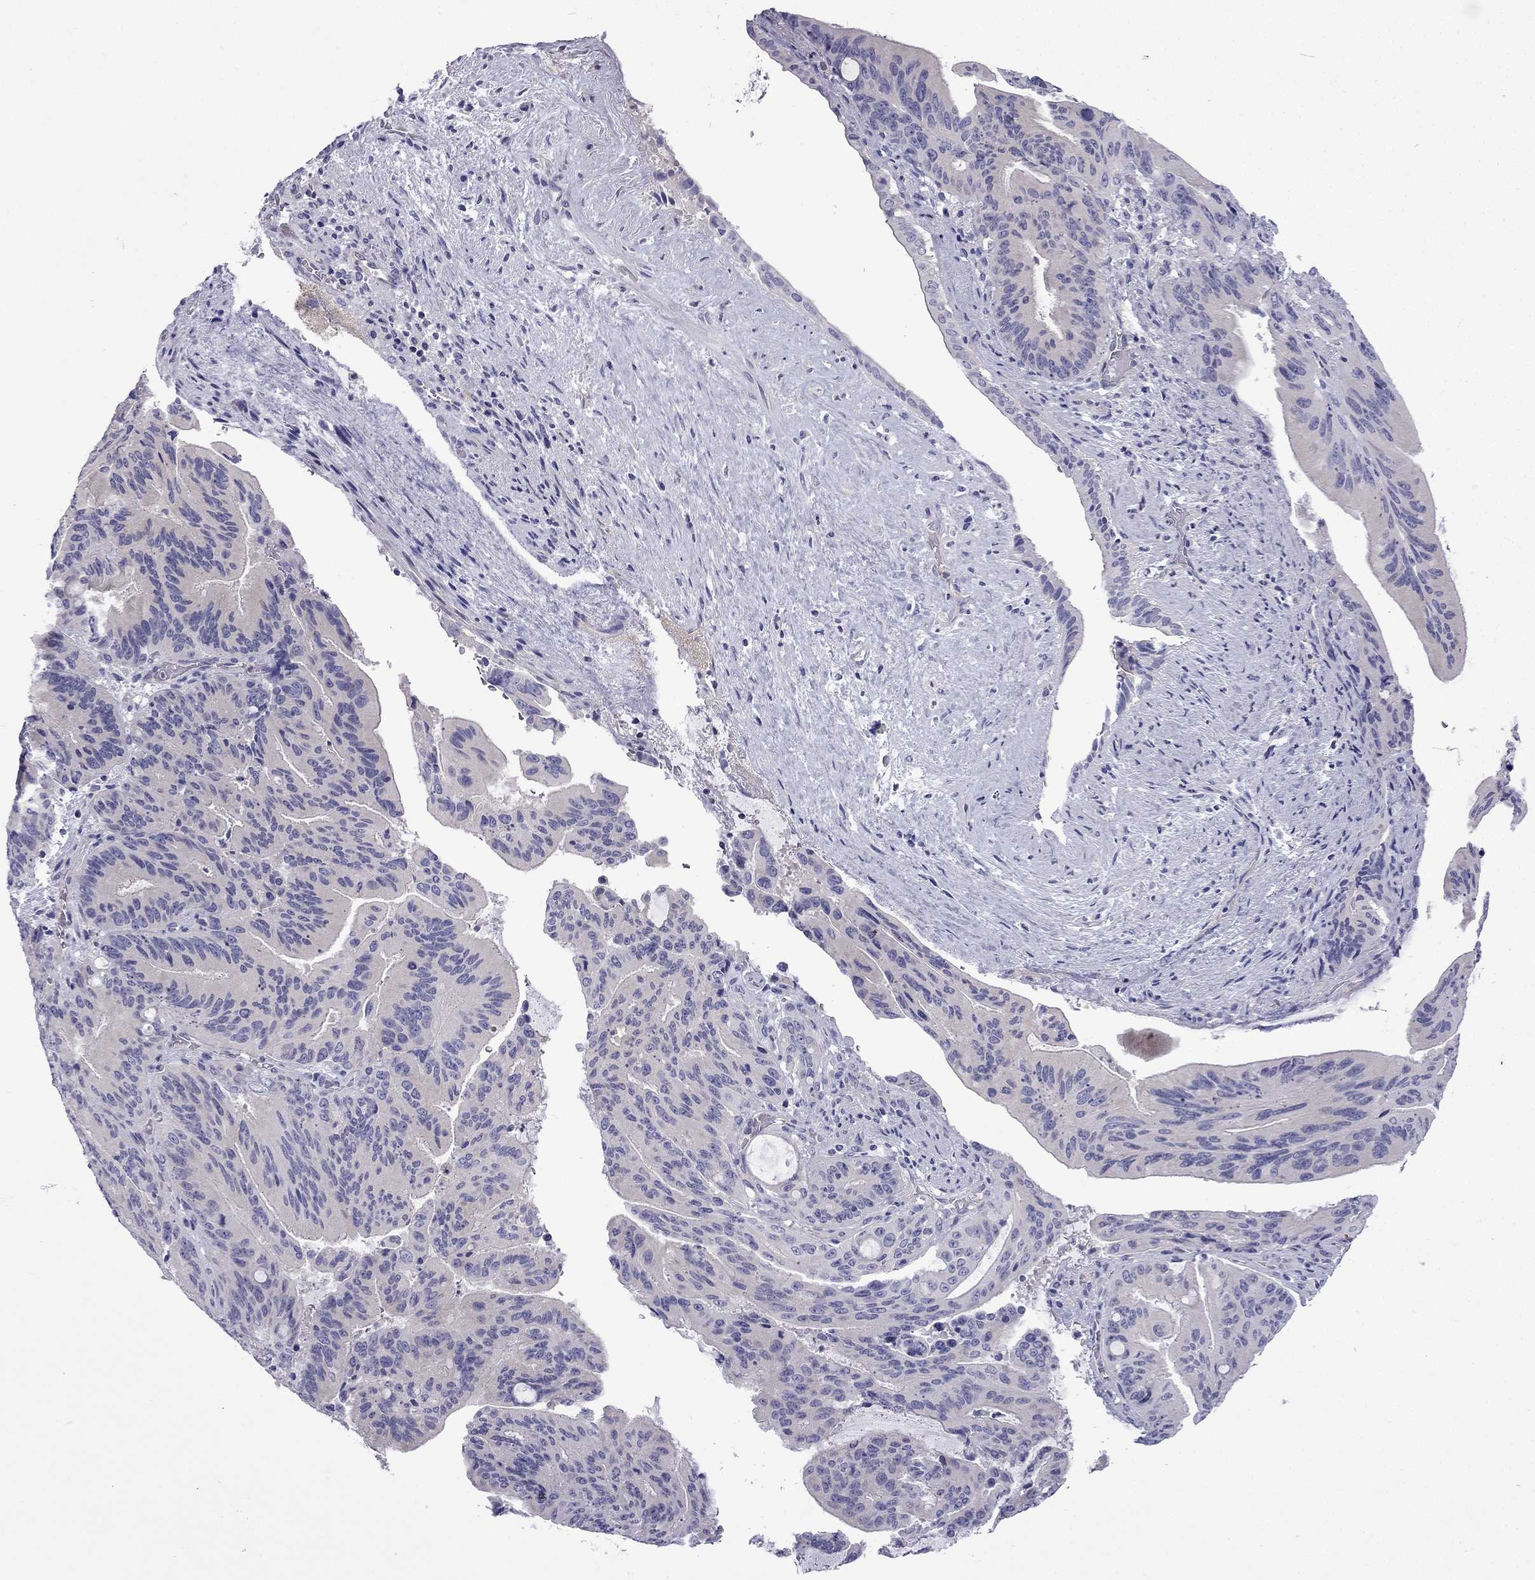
{"staining": {"intensity": "negative", "quantity": "none", "location": "none"}, "tissue": "liver cancer", "cell_type": "Tumor cells", "image_type": "cancer", "snomed": [{"axis": "morphology", "description": "Cholangiocarcinoma"}, {"axis": "topography", "description": "Liver"}], "caption": "Tumor cells show no significant positivity in liver cancer. Nuclei are stained in blue.", "gene": "GJA8", "patient": {"sex": "female", "age": 73}}